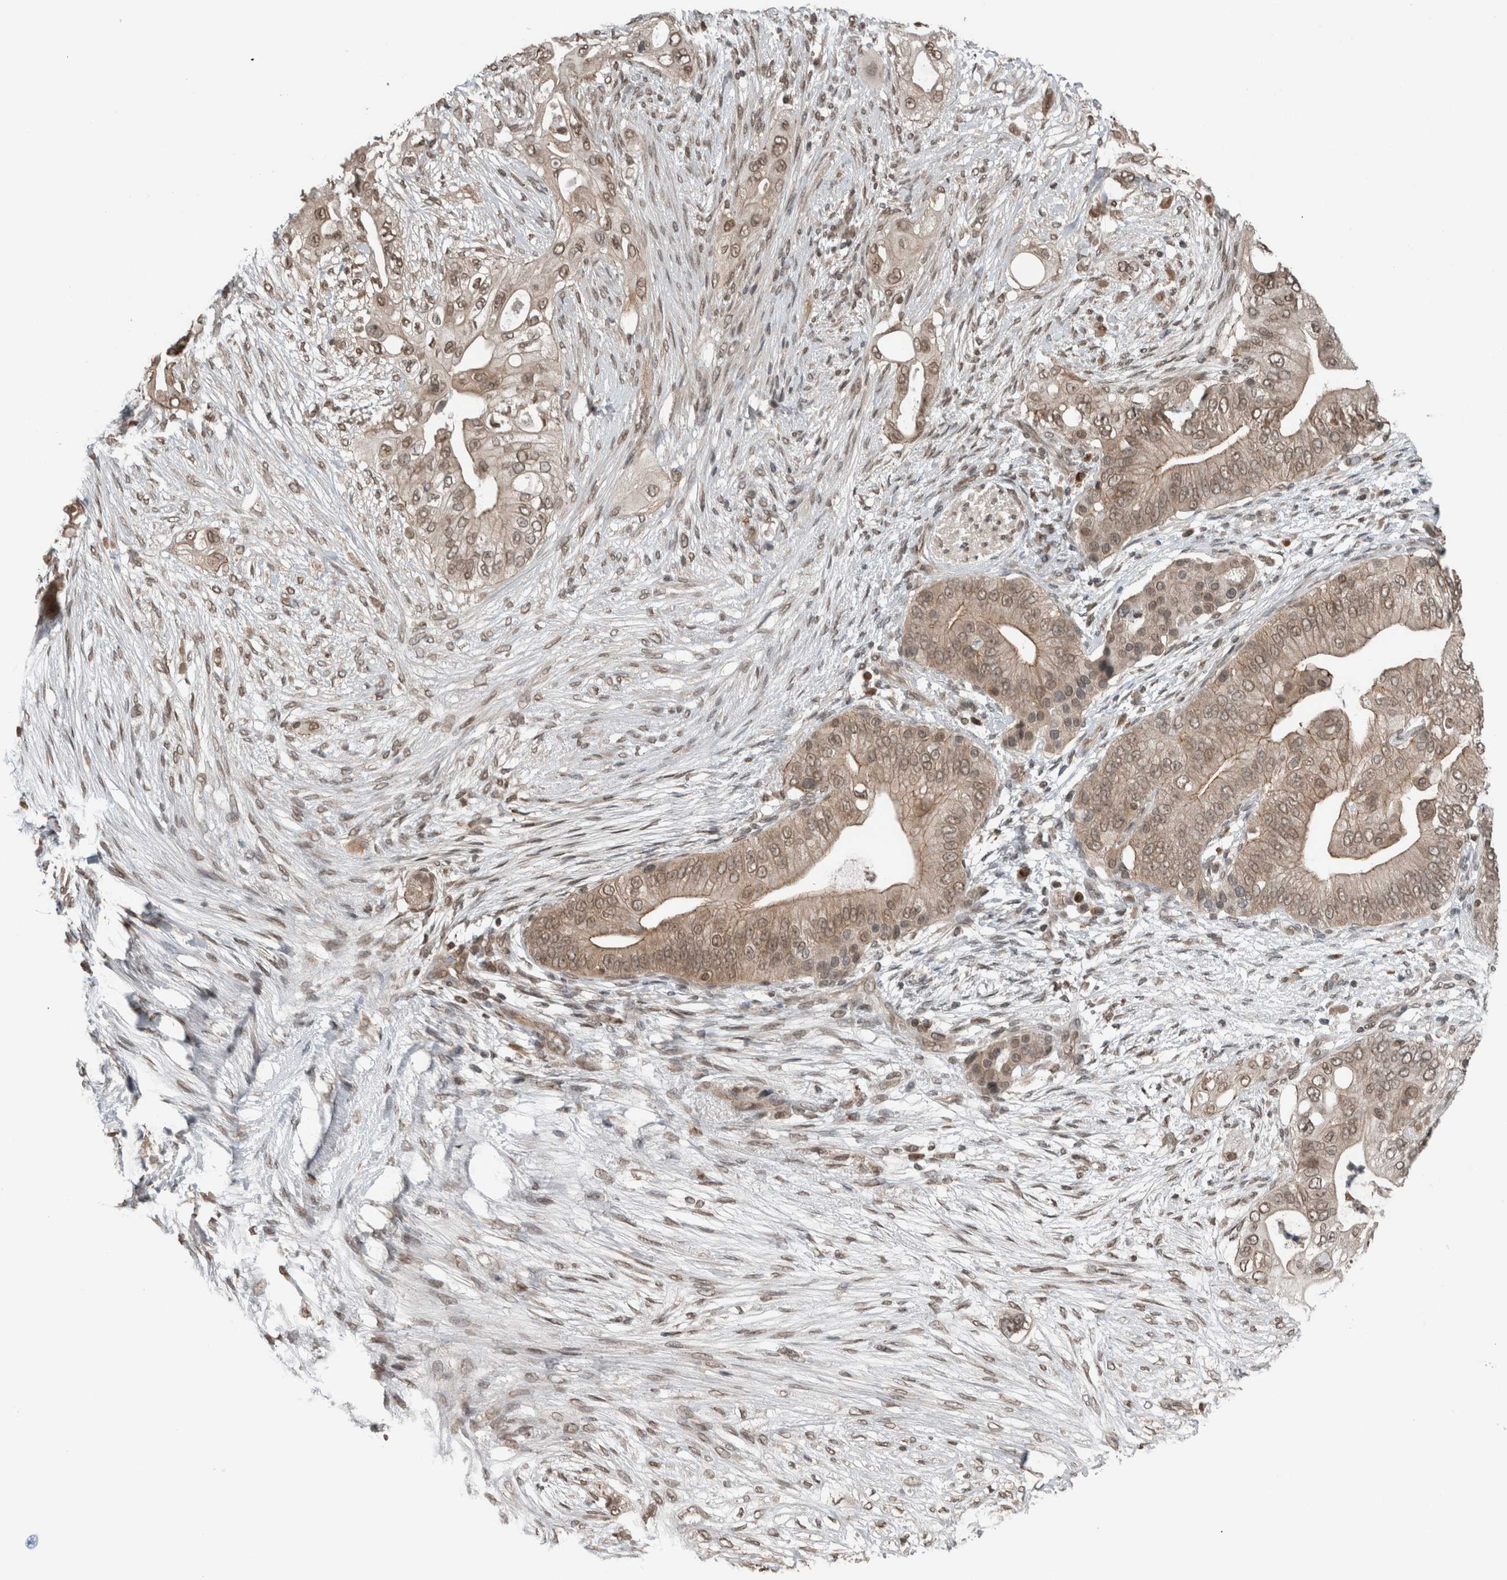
{"staining": {"intensity": "weak", "quantity": ">75%", "location": "cytoplasmic/membranous,nuclear"}, "tissue": "pancreatic cancer", "cell_type": "Tumor cells", "image_type": "cancer", "snomed": [{"axis": "morphology", "description": "Adenocarcinoma, NOS"}, {"axis": "topography", "description": "Pancreas"}], "caption": "Immunohistochemical staining of pancreatic cancer (adenocarcinoma) shows low levels of weak cytoplasmic/membranous and nuclear staining in about >75% of tumor cells. Nuclei are stained in blue.", "gene": "SPAG7", "patient": {"sex": "male", "age": 53}}